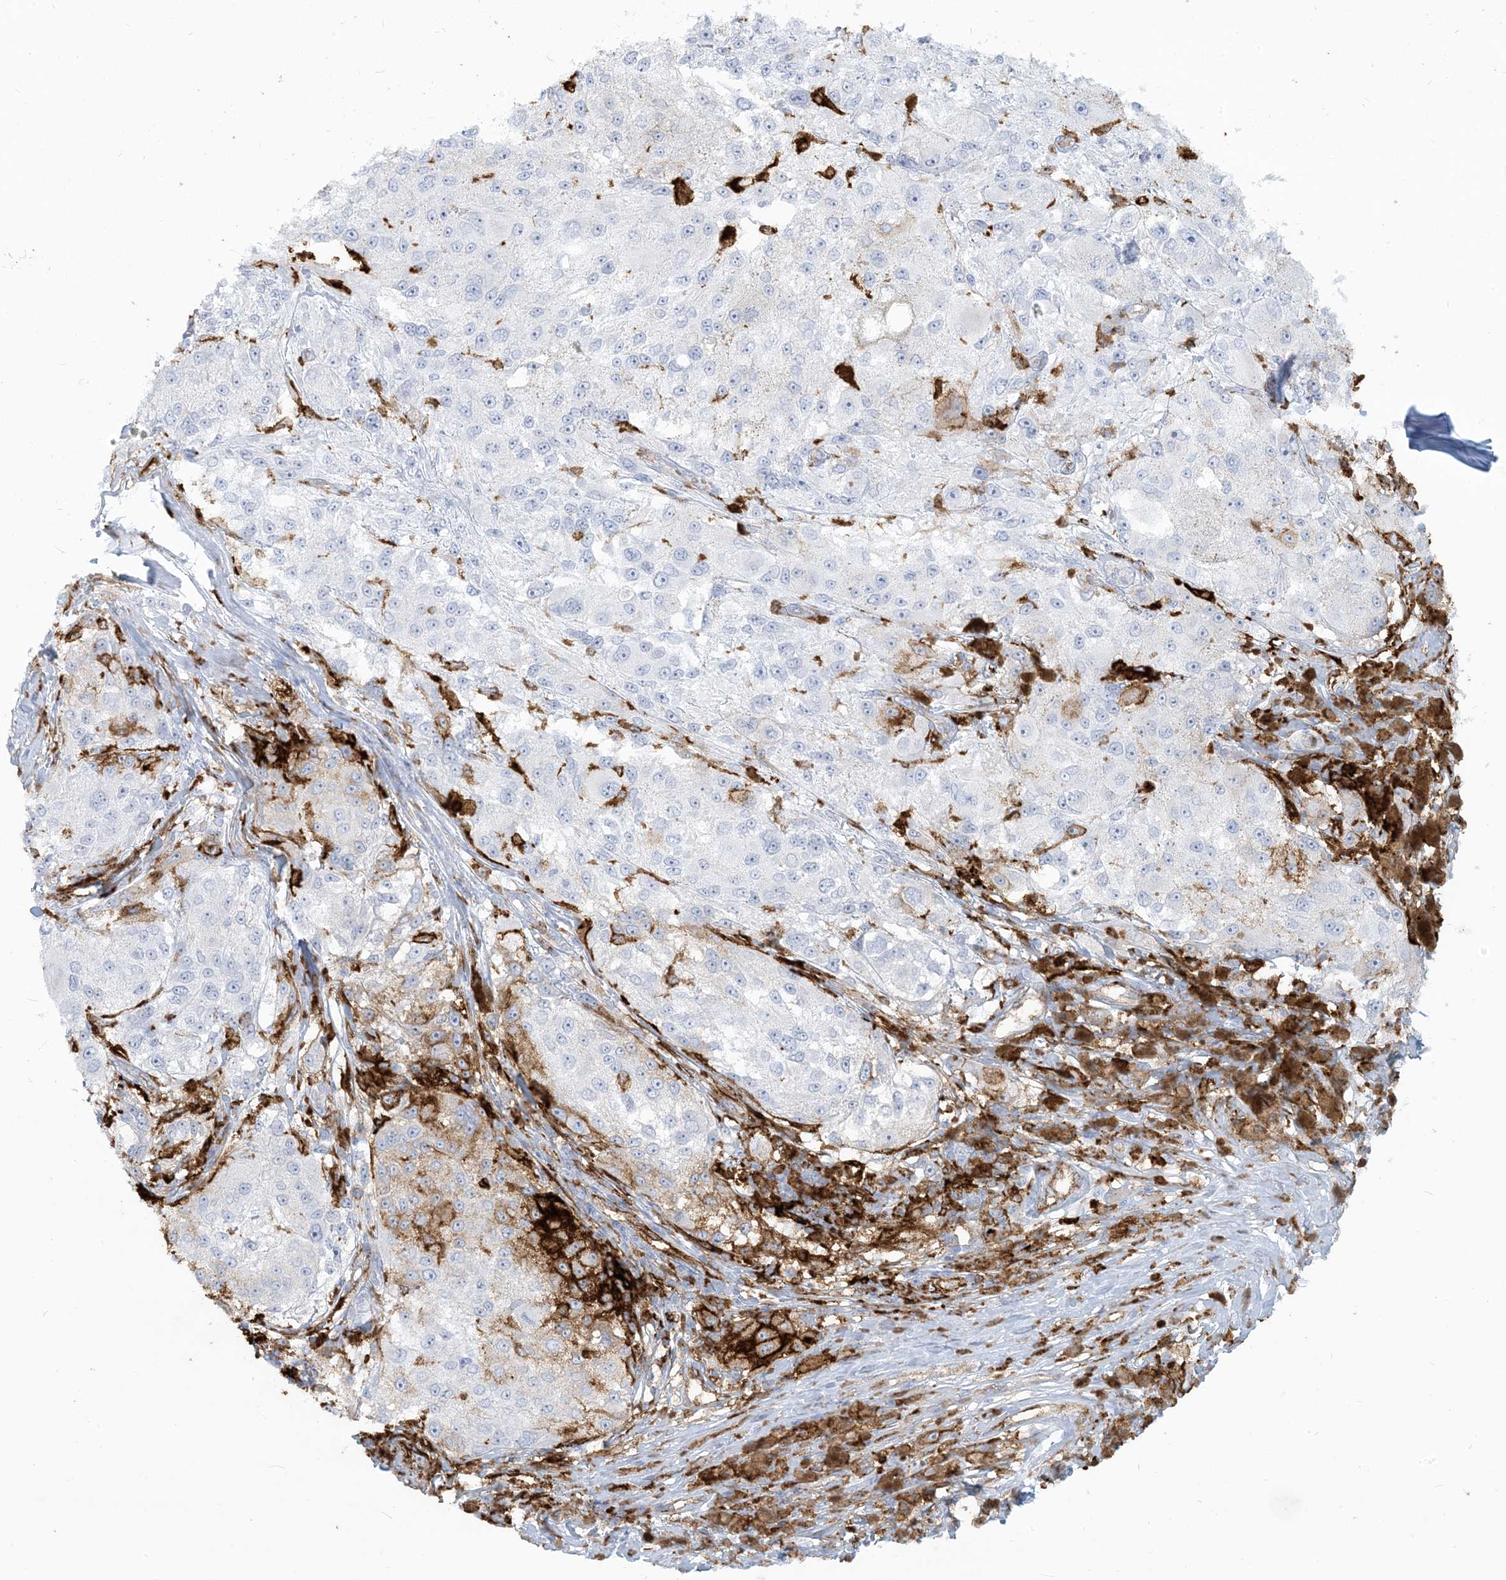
{"staining": {"intensity": "negative", "quantity": "none", "location": "none"}, "tissue": "melanoma", "cell_type": "Tumor cells", "image_type": "cancer", "snomed": [{"axis": "morphology", "description": "Necrosis, NOS"}, {"axis": "morphology", "description": "Malignant melanoma, NOS"}, {"axis": "topography", "description": "Skin"}], "caption": "Human malignant melanoma stained for a protein using IHC exhibits no expression in tumor cells.", "gene": "HLA-DRB1", "patient": {"sex": "female", "age": 87}}